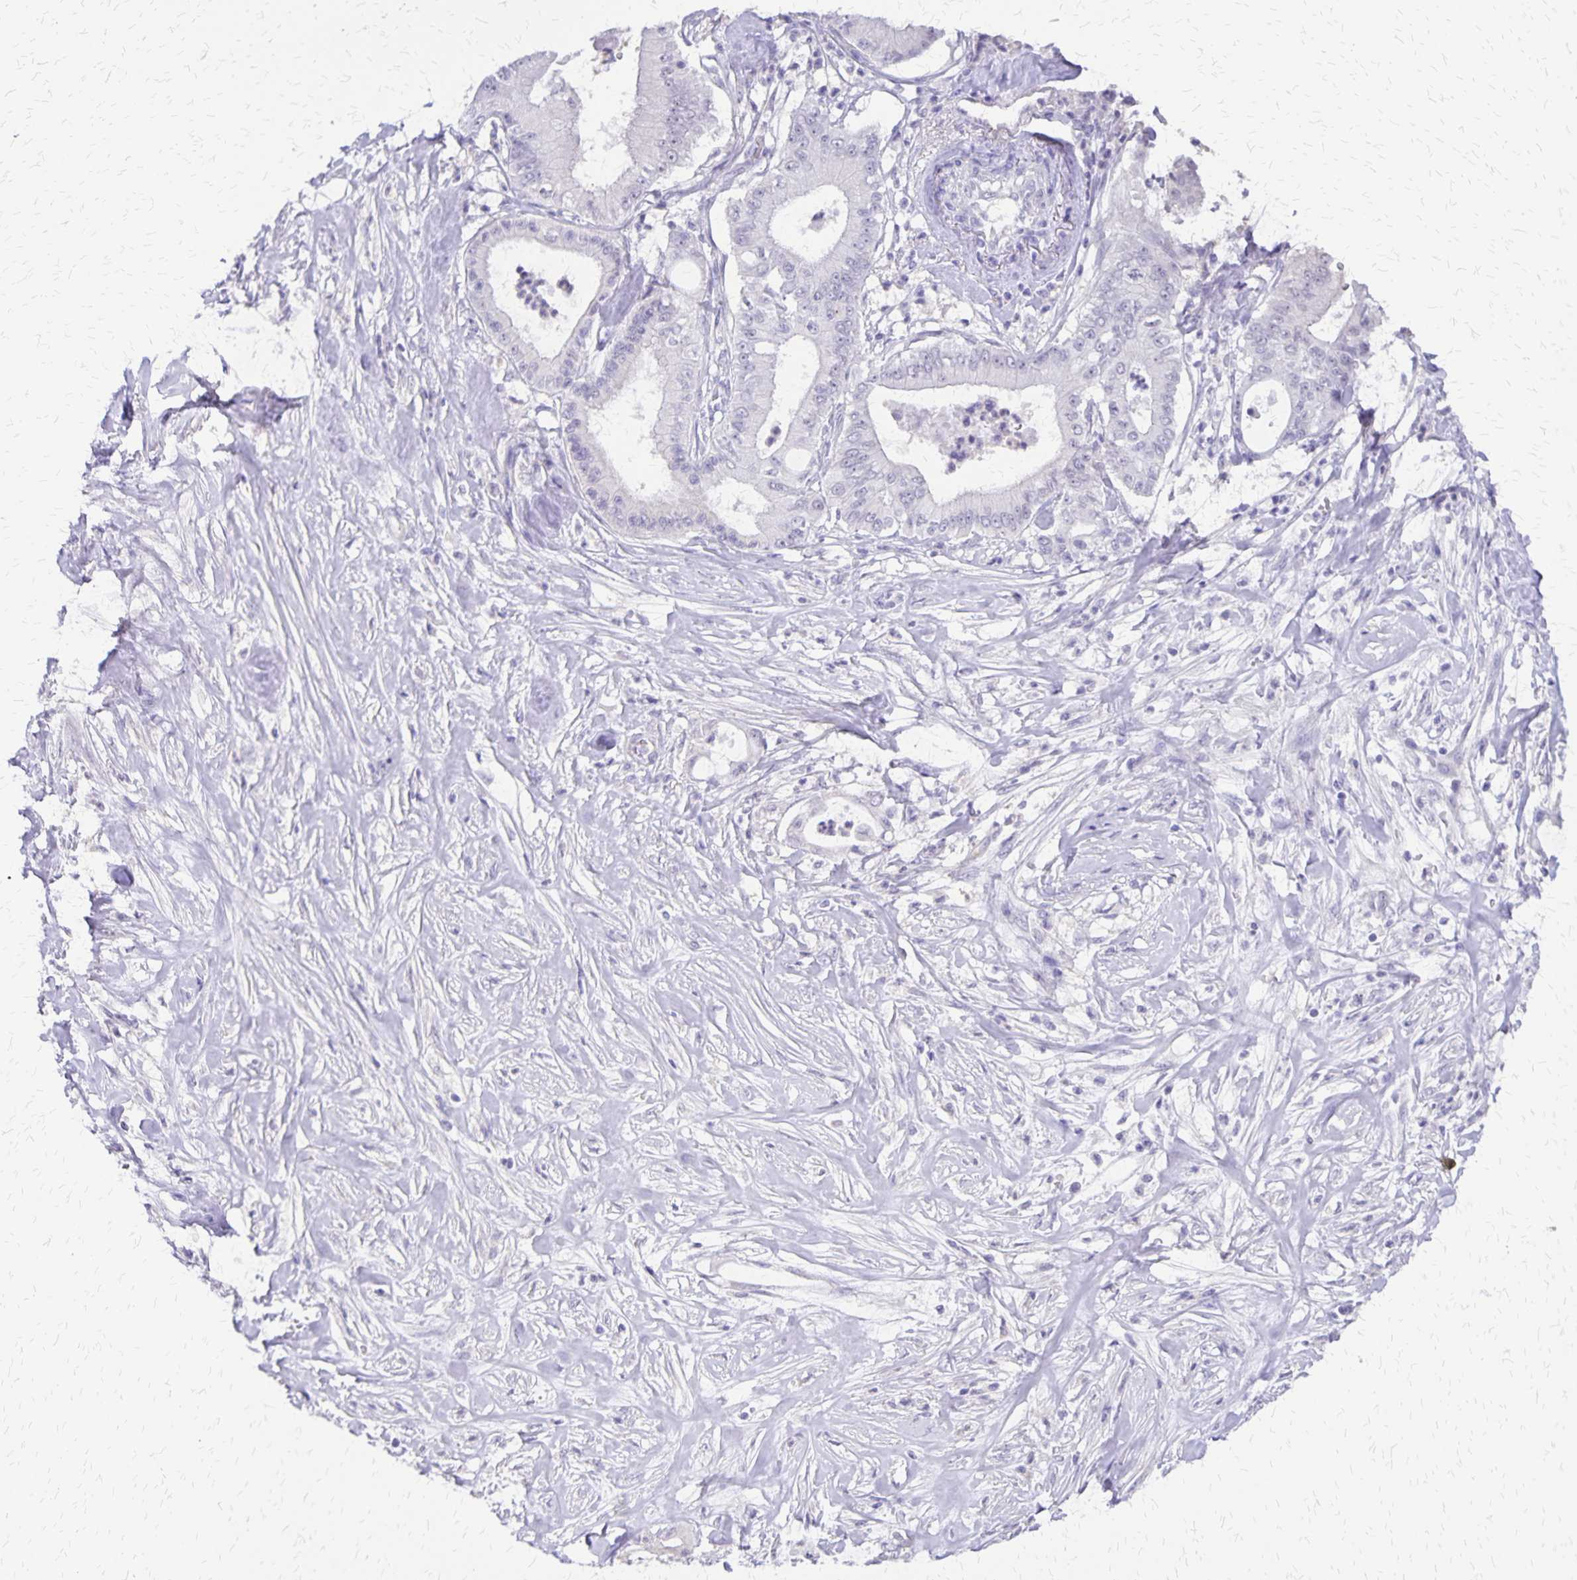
{"staining": {"intensity": "negative", "quantity": "none", "location": "none"}, "tissue": "pancreatic cancer", "cell_type": "Tumor cells", "image_type": "cancer", "snomed": [{"axis": "morphology", "description": "Adenocarcinoma, NOS"}, {"axis": "topography", "description": "Pancreas"}], "caption": "Tumor cells are negative for brown protein staining in adenocarcinoma (pancreatic).", "gene": "SI", "patient": {"sex": "male", "age": 71}}